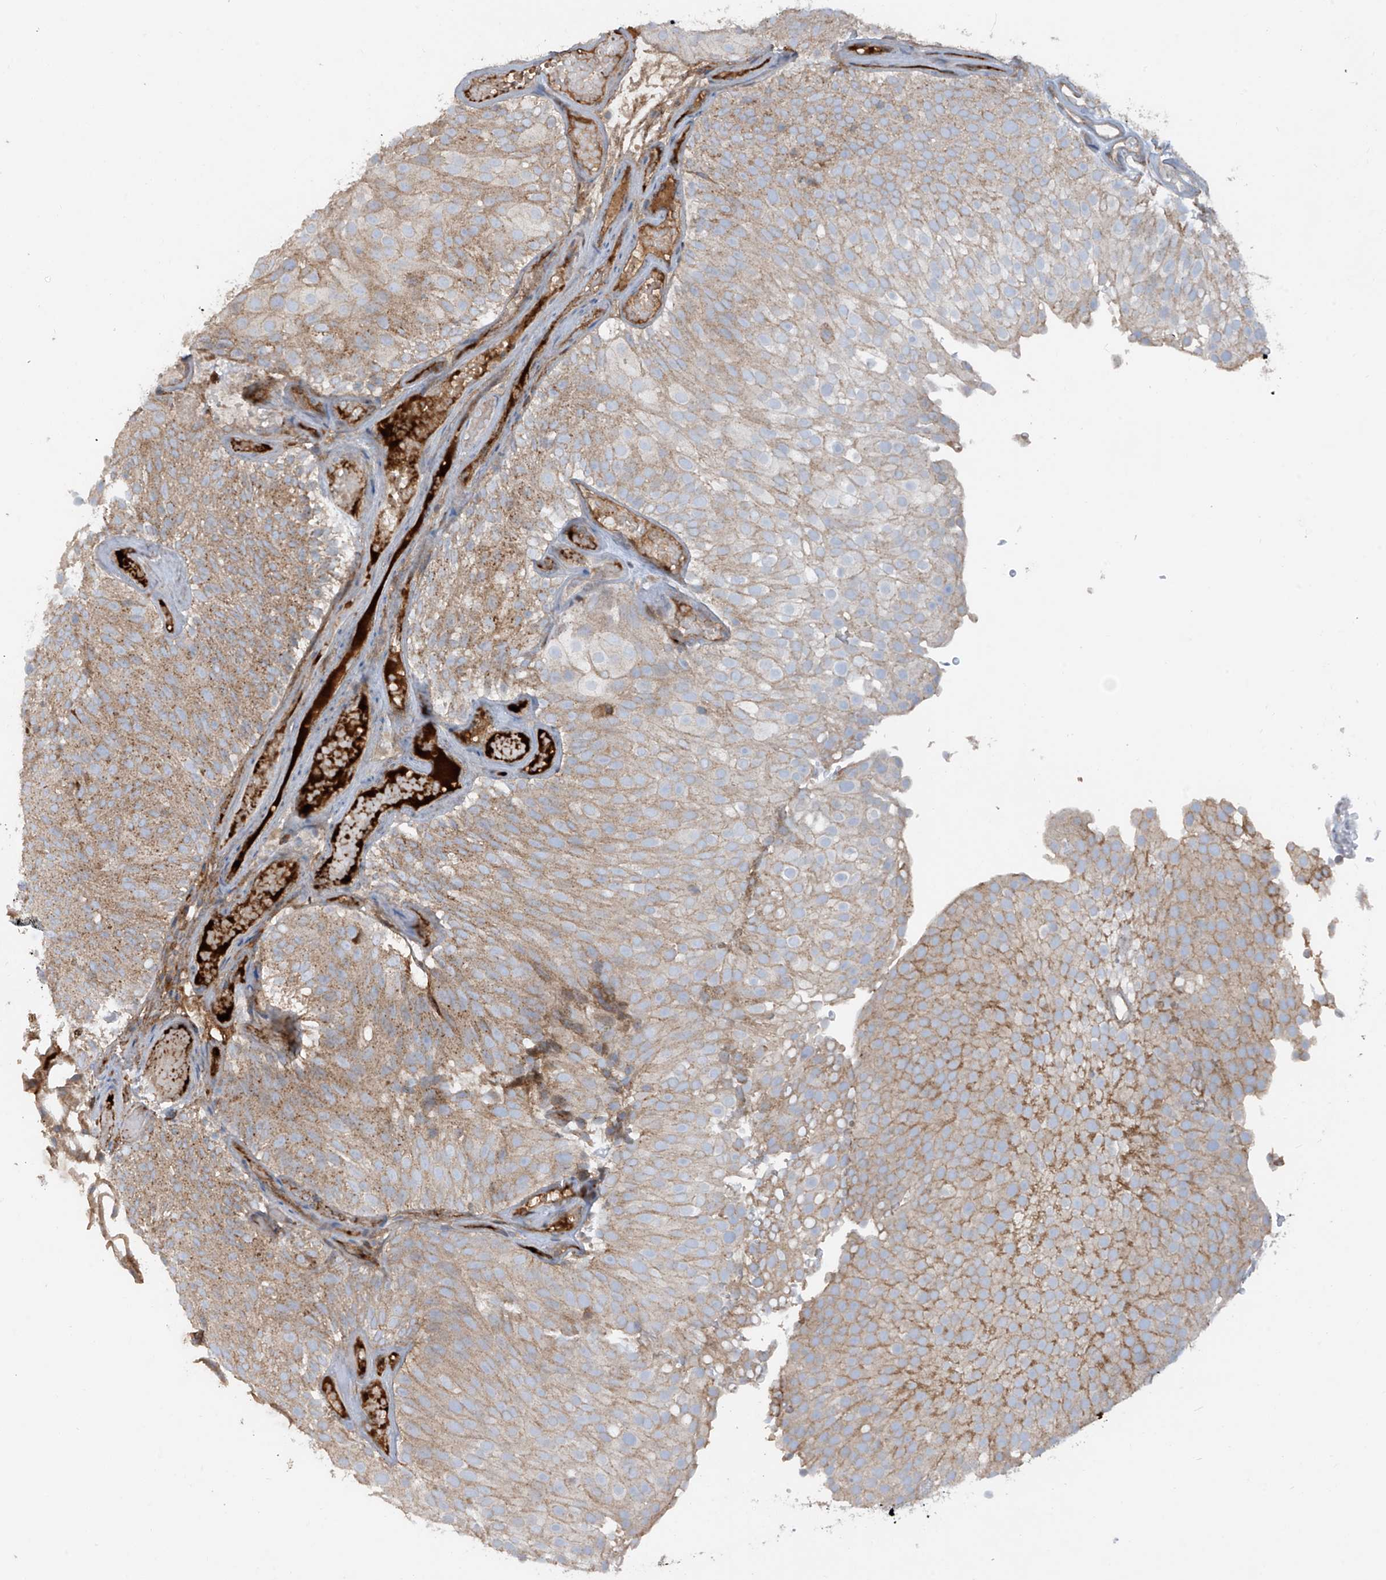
{"staining": {"intensity": "moderate", "quantity": "25%-75%", "location": "cytoplasmic/membranous"}, "tissue": "urothelial cancer", "cell_type": "Tumor cells", "image_type": "cancer", "snomed": [{"axis": "morphology", "description": "Urothelial carcinoma, Low grade"}, {"axis": "topography", "description": "Urinary bladder"}], "caption": "Moderate cytoplasmic/membranous protein staining is appreciated in approximately 25%-75% of tumor cells in urothelial carcinoma (low-grade). The protein is stained brown, and the nuclei are stained in blue (DAB (3,3'-diaminobenzidine) IHC with brightfield microscopy, high magnification).", "gene": "ABTB1", "patient": {"sex": "male", "age": 78}}